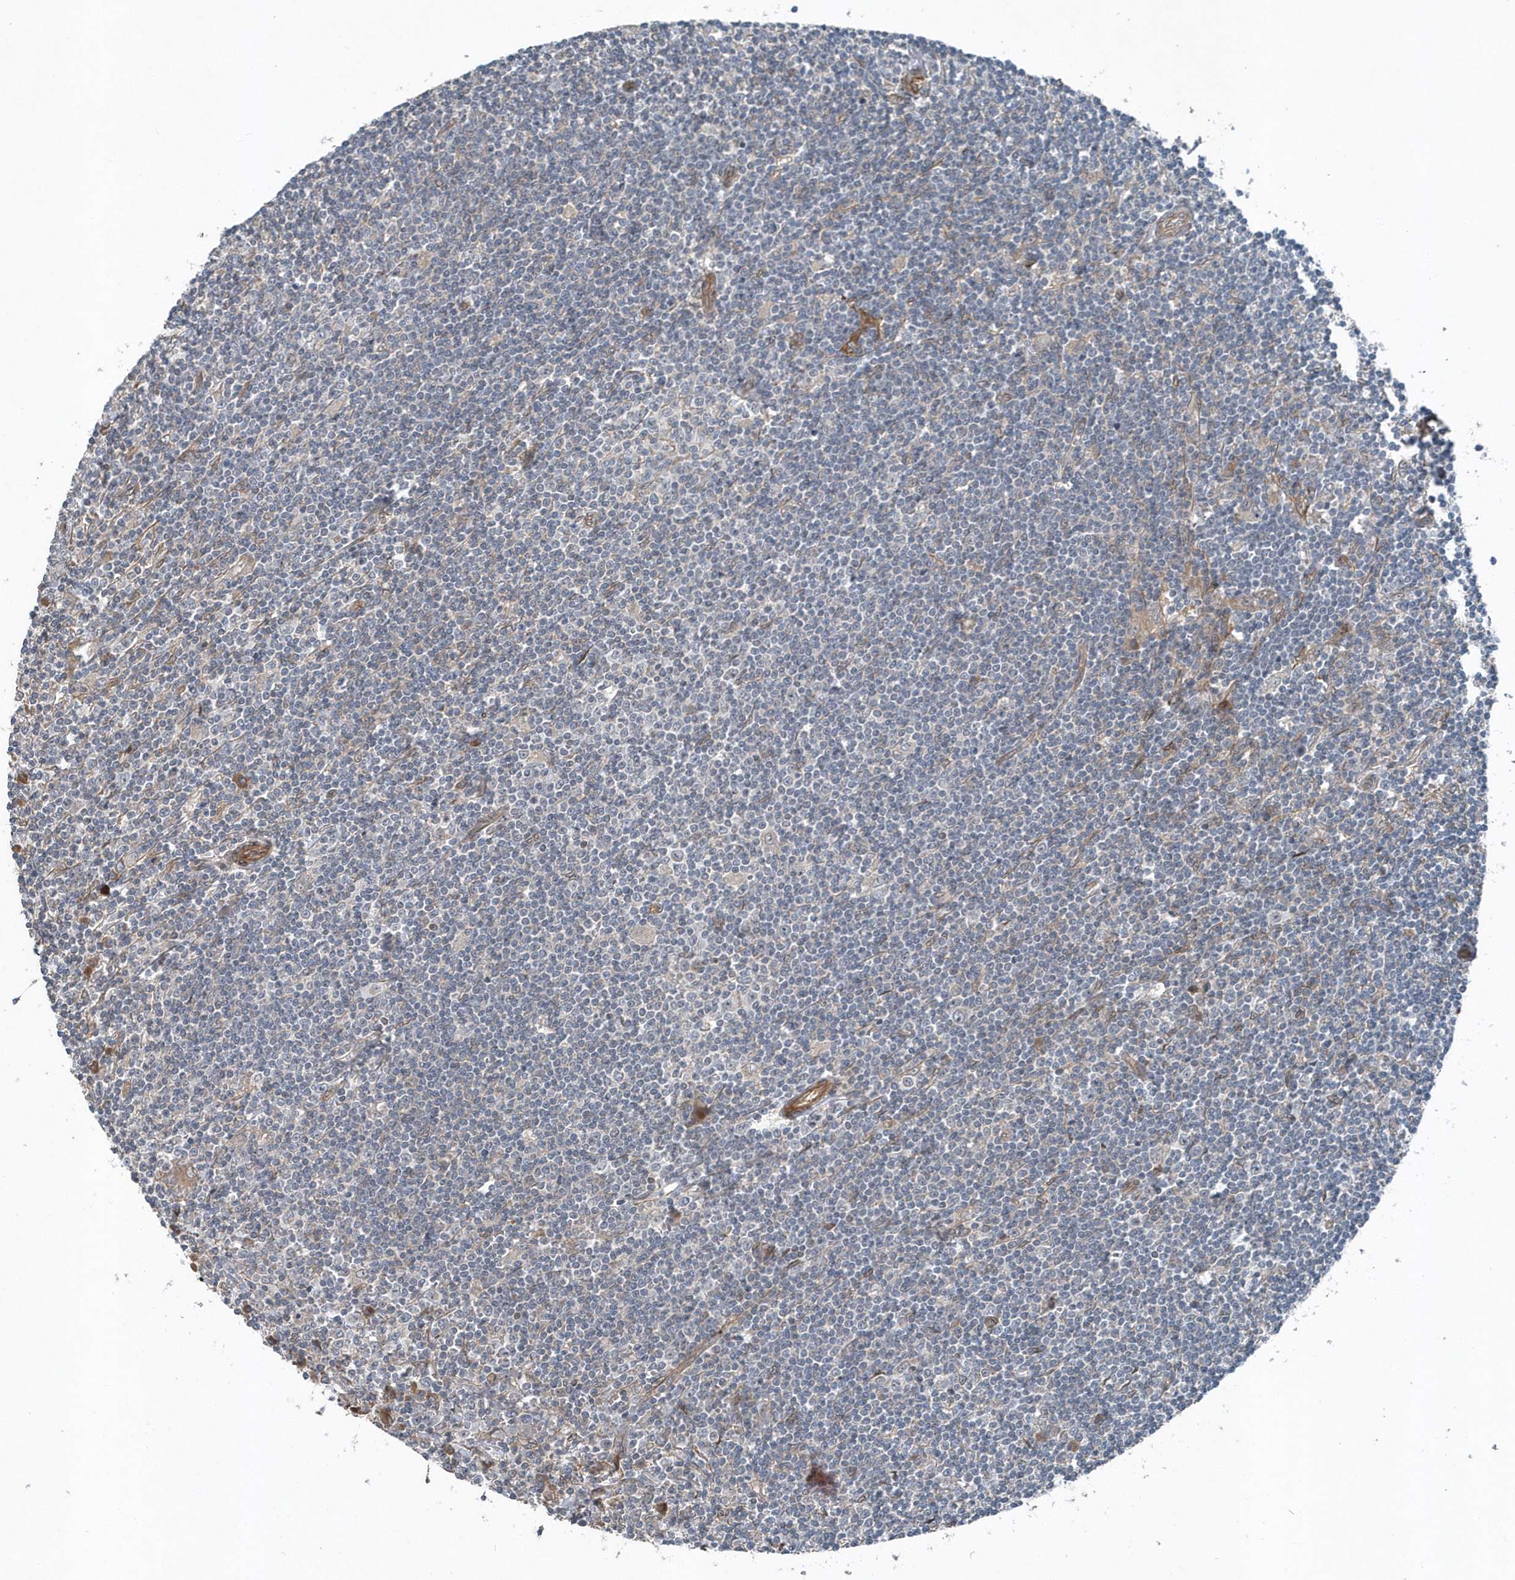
{"staining": {"intensity": "negative", "quantity": "none", "location": "none"}, "tissue": "lymphoma", "cell_type": "Tumor cells", "image_type": "cancer", "snomed": [{"axis": "morphology", "description": "Malignant lymphoma, non-Hodgkin's type, Low grade"}, {"axis": "topography", "description": "Spleen"}], "caption": "IHC of human low-grade malignant lymphoma, non-Hodgkin's type exhibits no staining in tumor cells.", "gene": "MCC", "patient": {"sex": "male", "age": 76}}